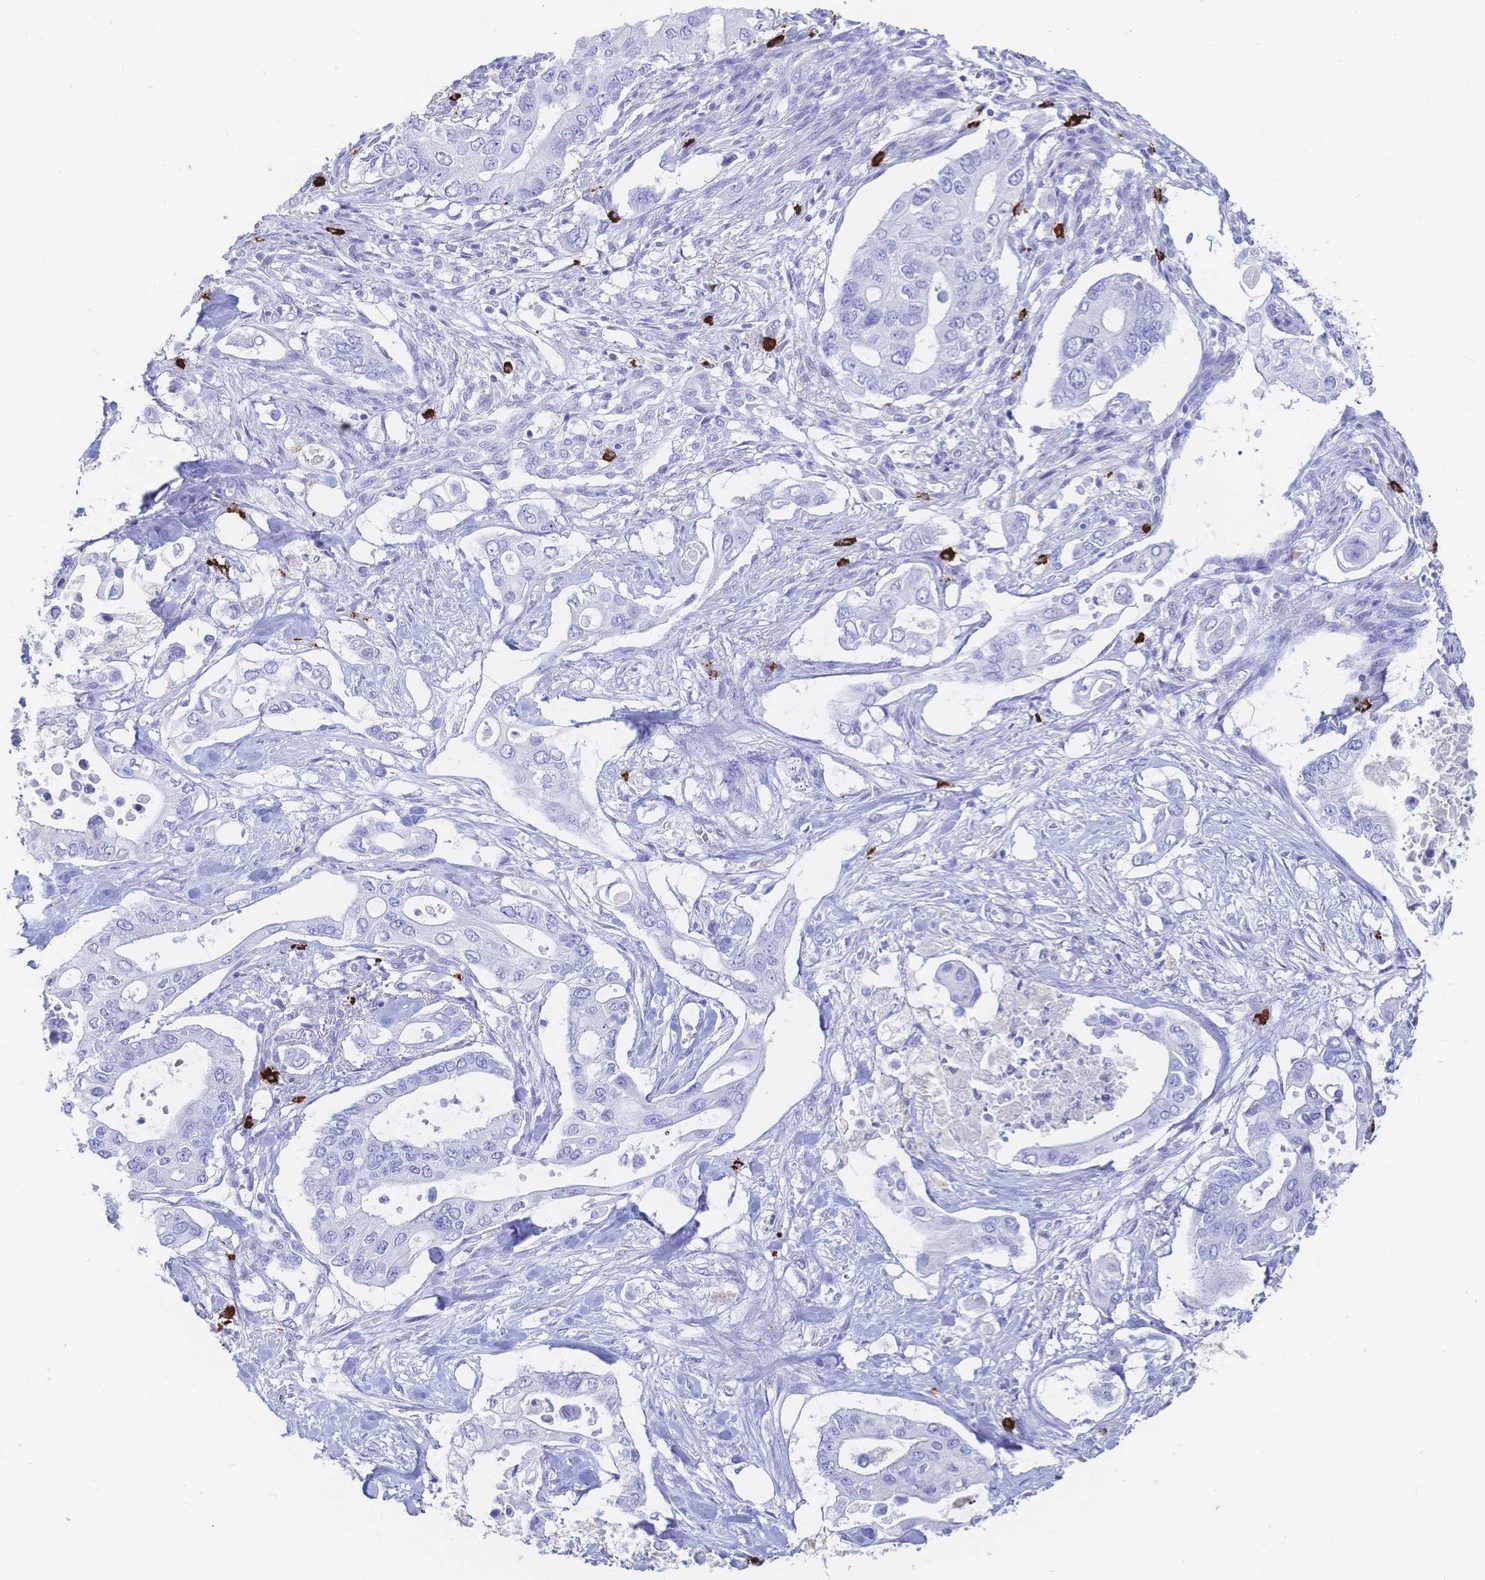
{"staining": {"intensity": "negative", "quantity": "none", "location": "none"}, "tissue": "pancreatic cancer", "cell_type": "Tumor cells", "image_type": "cancer", "snomed": [{"axis": "morphology", "description": "Adenocarcinoma, NOS"}, {"axis": "topography", "description": "Pancreas"}], "caption": "Tumor cells show no significant expression in pancreatic cancer (adenocarcinoma). The staining is performed using DAB brown chromogen with nuclei counter-stained in using hematoxylin.", "gene": "IL2RB", "patient": {"sex": "female", "age": 63}}